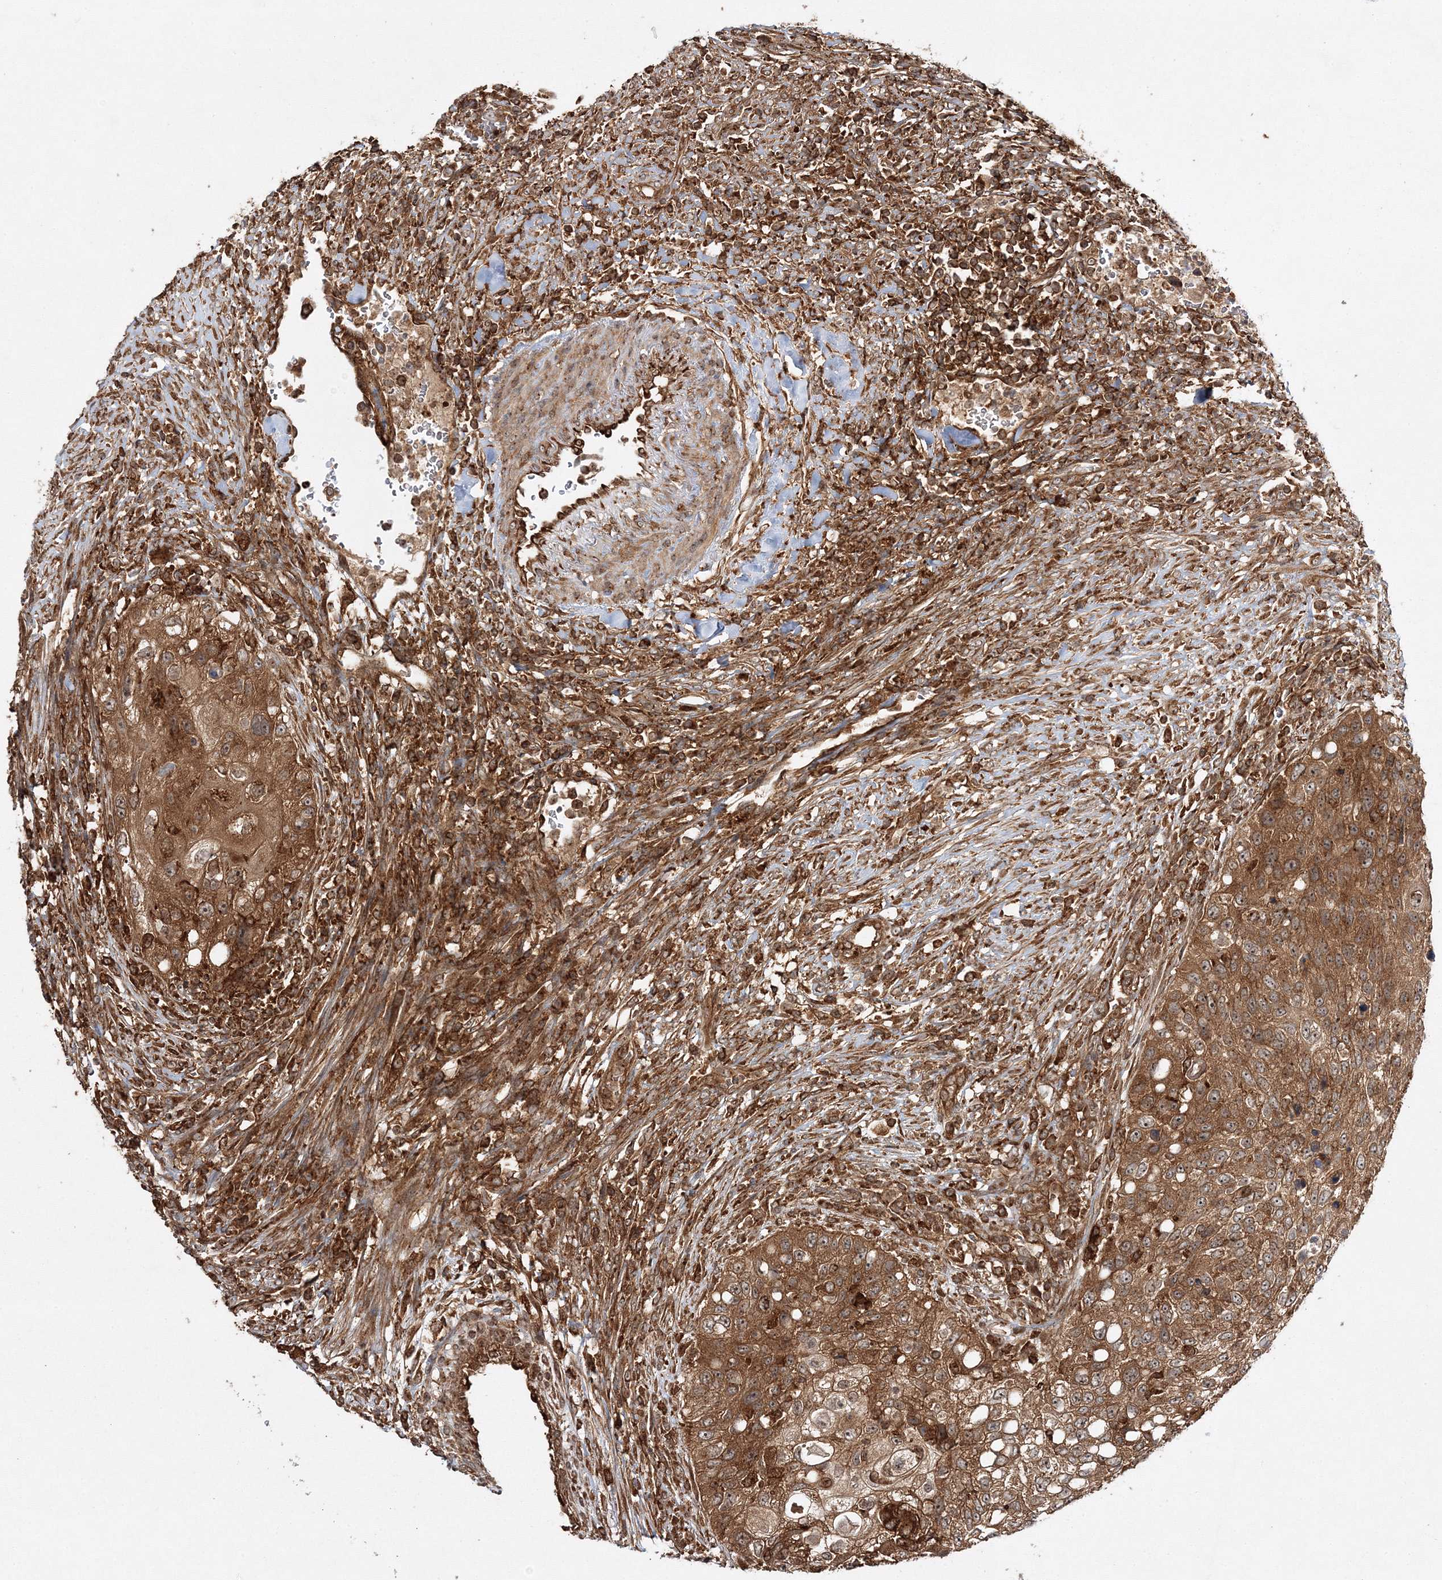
{"staining": {"intensity": "moderate", "quantity": ">75%", "location": "cytoplasmic/membranous"}, "tissue": "urothelial cancer", "cell_type": "Tumor cells", "image_type": "cancer", "snomed": [{"axis": "morphology", "description": "Urothelial carcinoma, High grade"}, {"axis": "topography", "description": "Urinary bladder"}], "caption": "Urothelial cancer was stained to show a protein in brown. There is medium levels of moderate cytoplasmic/membranous expression in about >75% of tumor cells. (DAB (3,3'-diaminobenzidine) IHC, brown staining for protein, blue staining for nuclei).", "gene": "WDR37", "patient": {"sex": "female", "age": 60}}